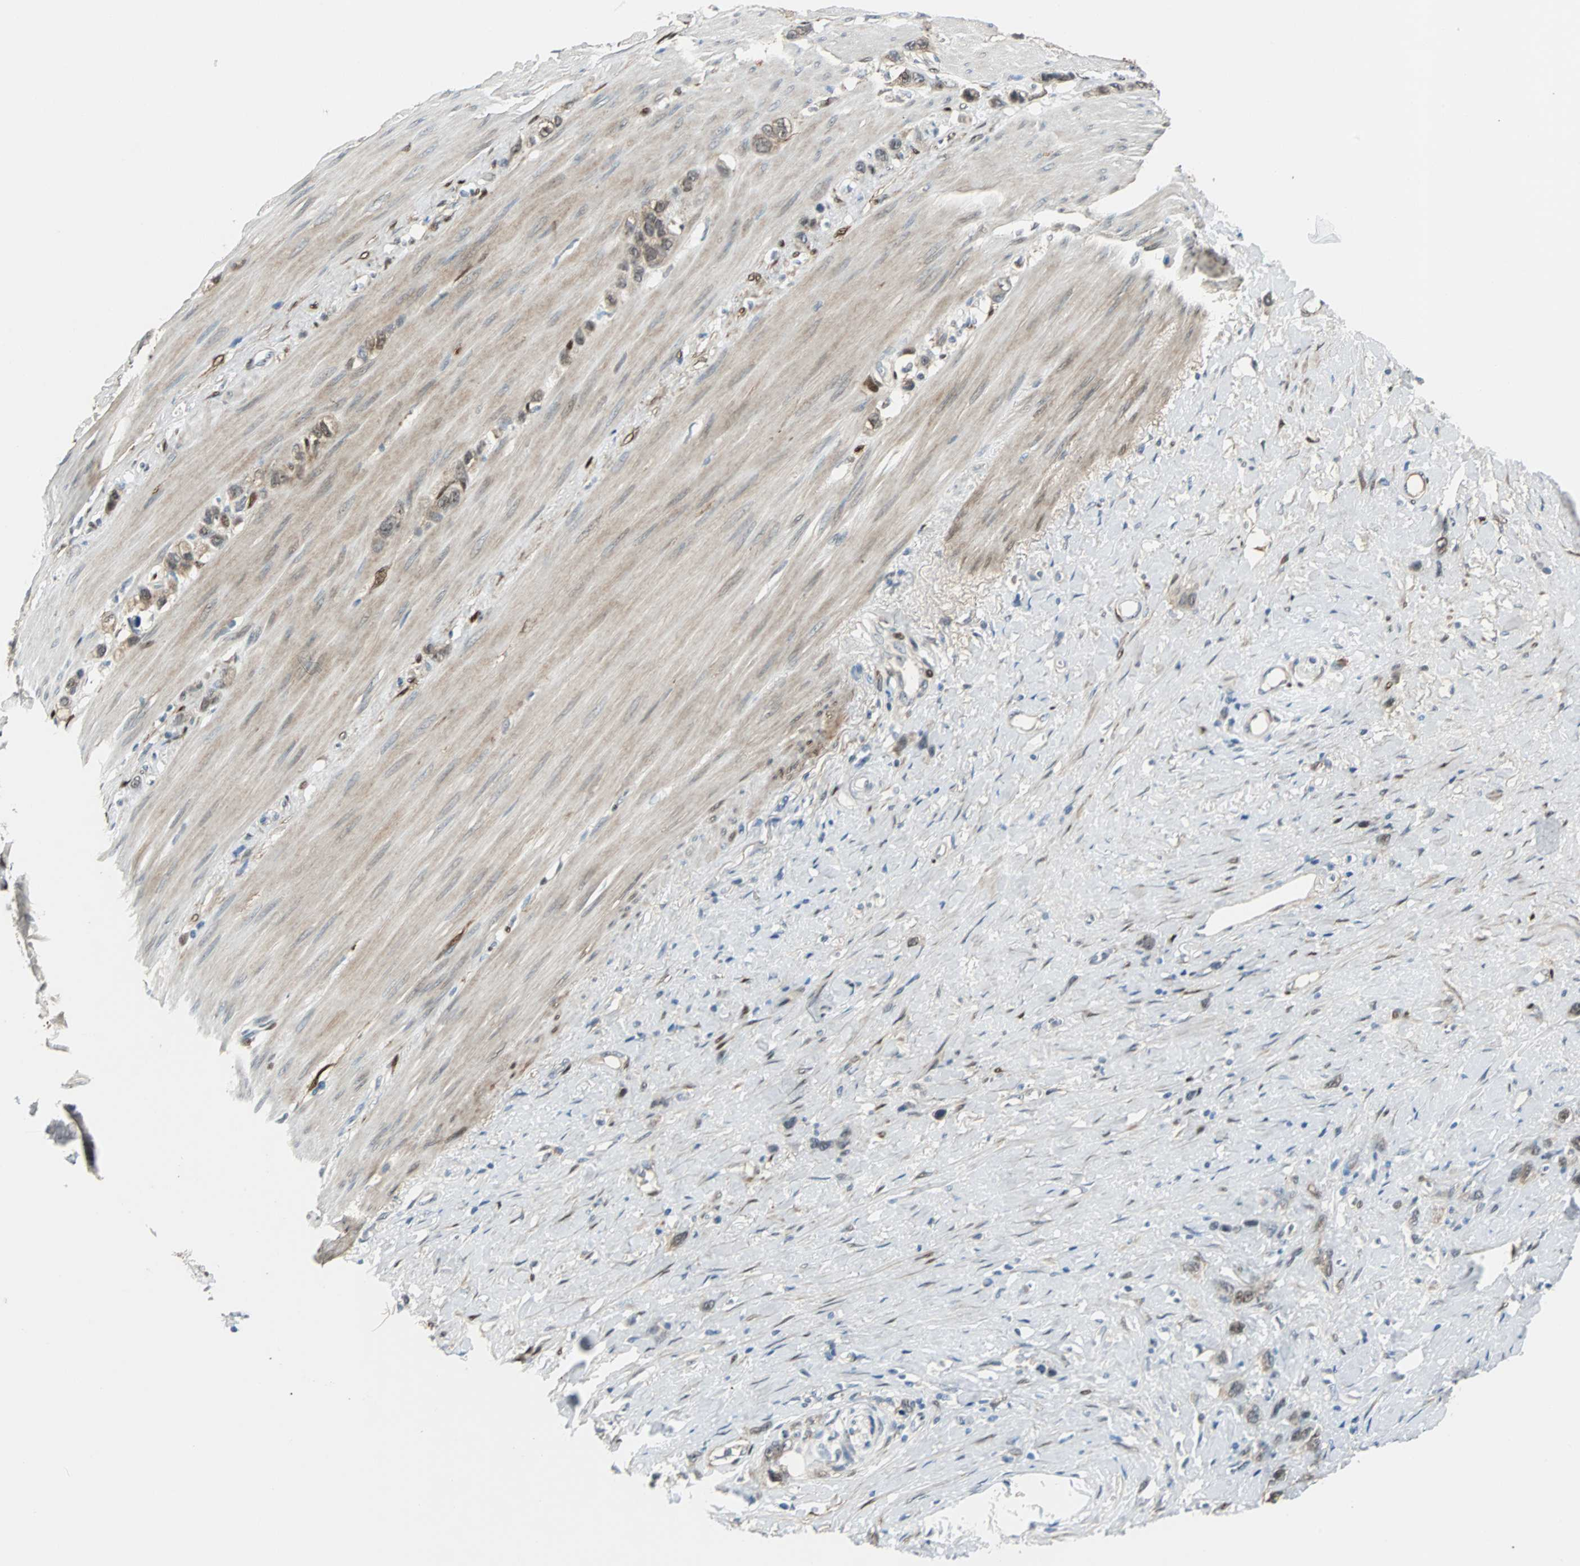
{"staining": {"intensity": "weak", "quantity": ">75%", "location": "cytoplasmic/membranous,nuclear"}, "tissue": "stomach cancer", "cell_type": "Tumor cells", "image_type": "cancer", "snomed": [{"axis": "morphology", "description": "Normal tissue, NOS"}, {"axis": "morphology", "description": "Adenocarcinoma, NOS"}, {"axis": "morphology", "description": "Adenocarcinoma, High grade"}, {"axis": "topography", "description": "Stomach, upper"}, {"axis": "topography", "description": "Stomach"}], "caption": "High-magnification brightfield microscopy of stomach adenocarcinoma (high-grade) stained with DAB (brown) and counterstained with hematoxylin (blue). tumor cells exhibit weak cytoplasmic/membranous and nuclear expression is seen in approximately>75% of cells. (Brightfield microscopy of DAB IHC at high magnification).", "gene": "FHL2", "patient": {"sex": "female", "age": 65}}